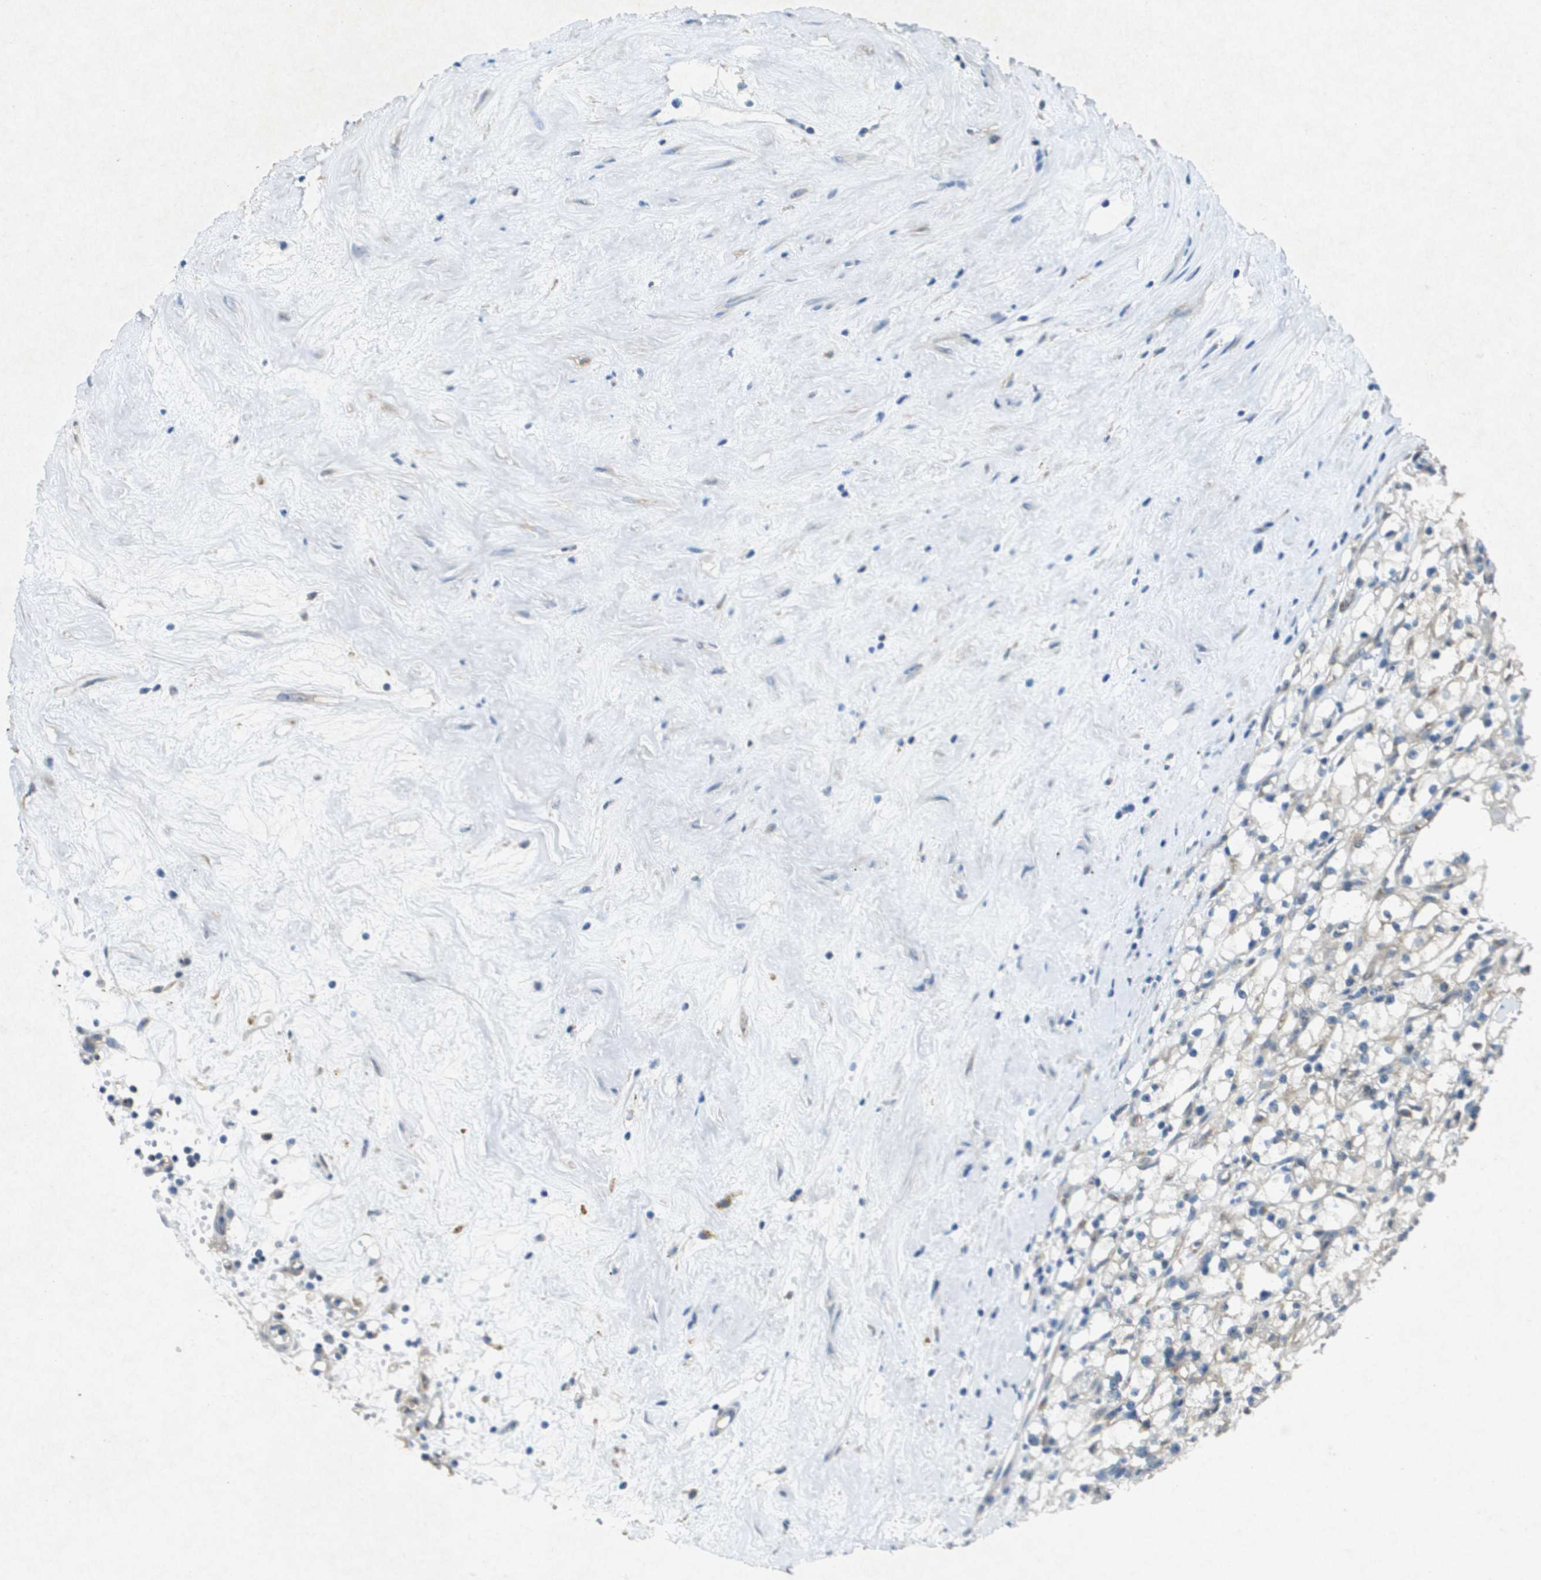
{"staining": {"intensity": "negative", "quantity": "none", "location": "none"}, "tissue": "renal cancer", "cell_type": "Tumor cells", "image_type": "cancer", "snomed": [{"axis": "morphology", "description": "Adenocarcinoma, NOS"}, {"axis": "topography", "description": "Kidney"}], "caption": "The immunohistochemistry photomicrograph has no significant positivity in tumor cells of renal cancer tissue.", "gene": "PTPRT", "patient": {"sex": "male", "age": 56}}